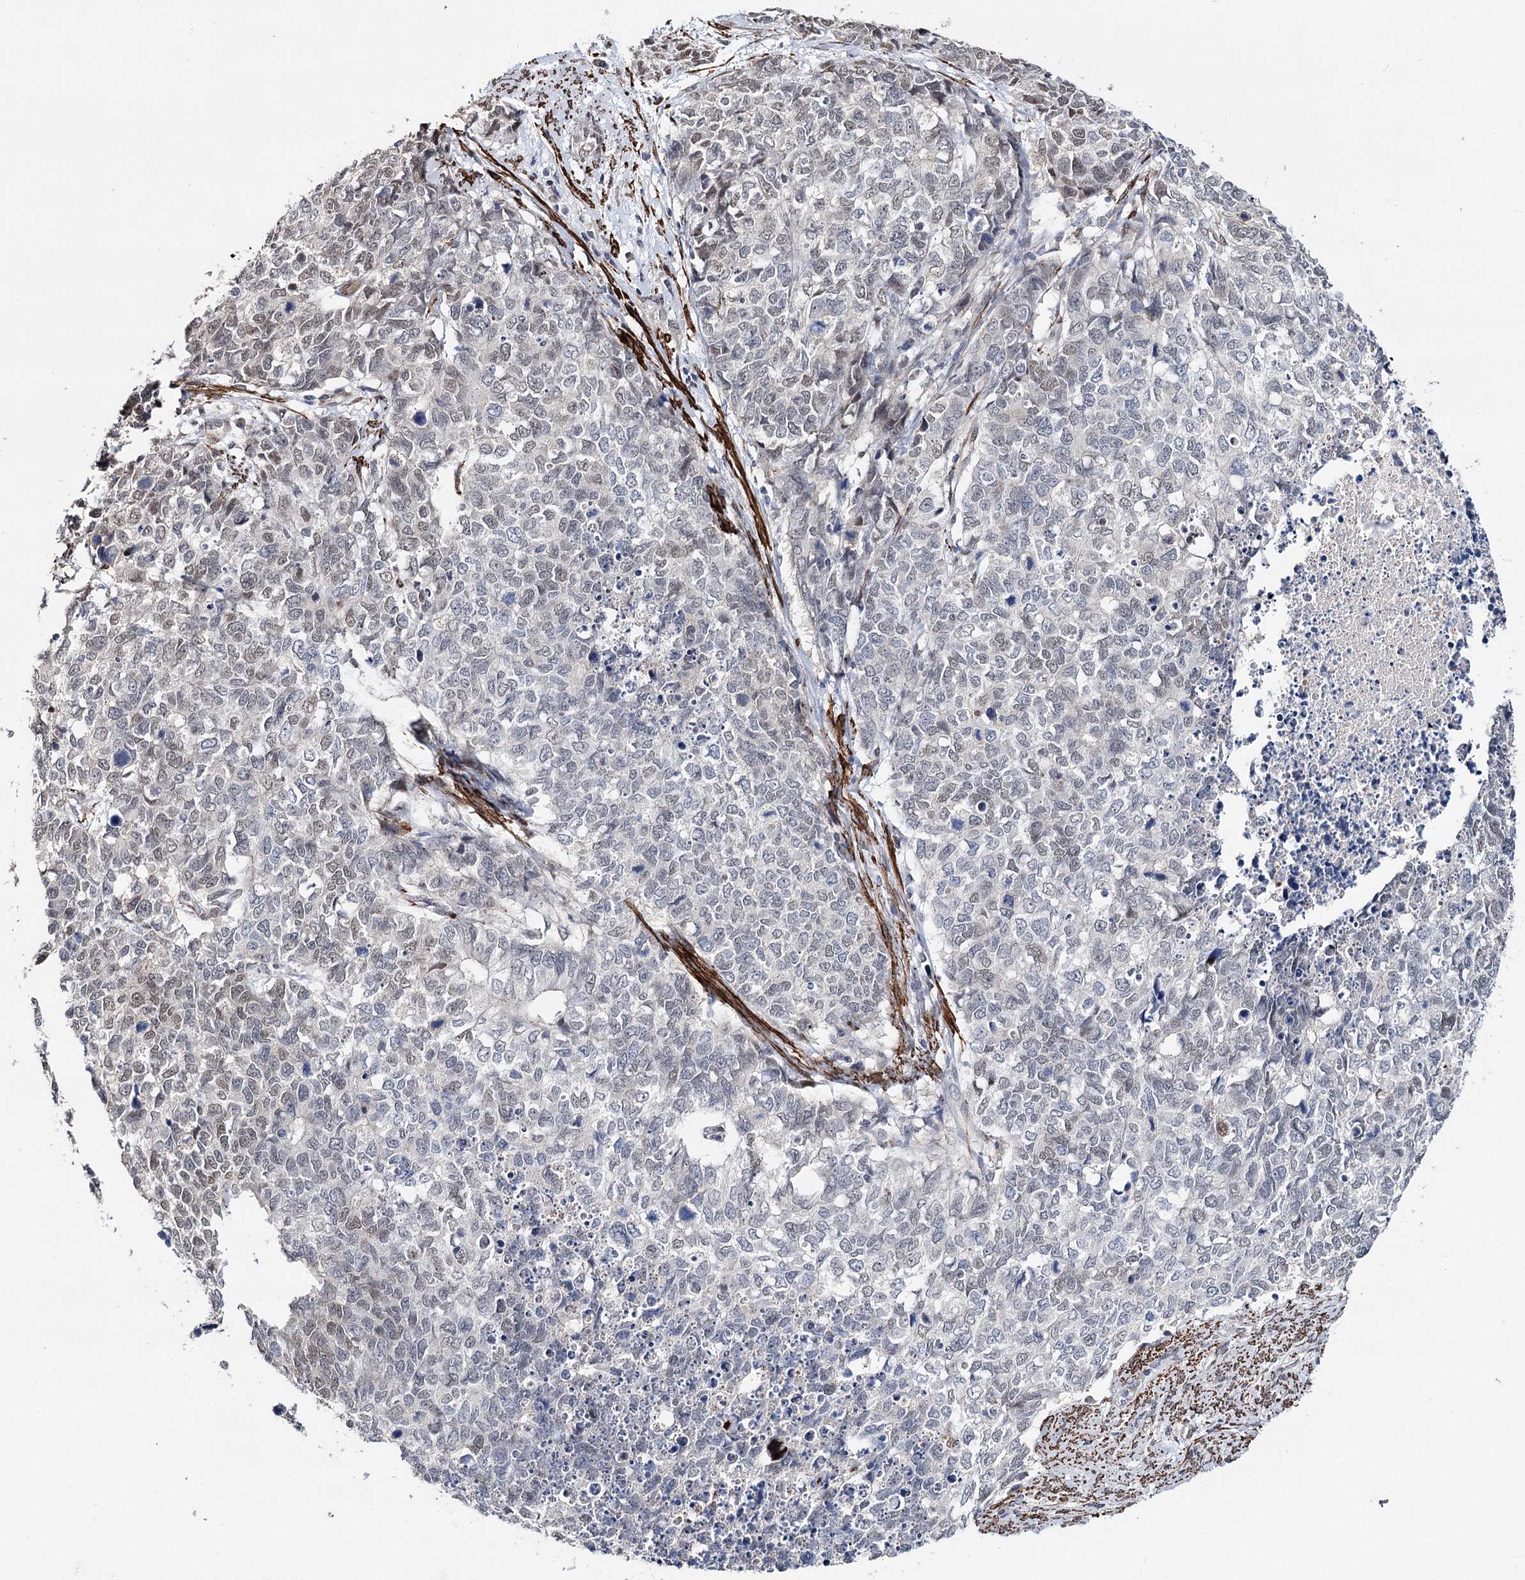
{"staining": {"intensity": "weak", "quantity": "<25%", "location": "nuclear"}, "tissue": "cervical cancer", "cell_type": "Tumor cells", "image_type": "cancer", "snomed": [{"axis": "morphology", "description": "Squamous cell carcinoma, NOS"}, {"axis": "topography", "description": "Cervix"}], "caption": "The histopathology image displays no staining of tumor cells in cervical cancer.", "gene": "CFAP46", "patient": {"sex": "female", "age": 63}}